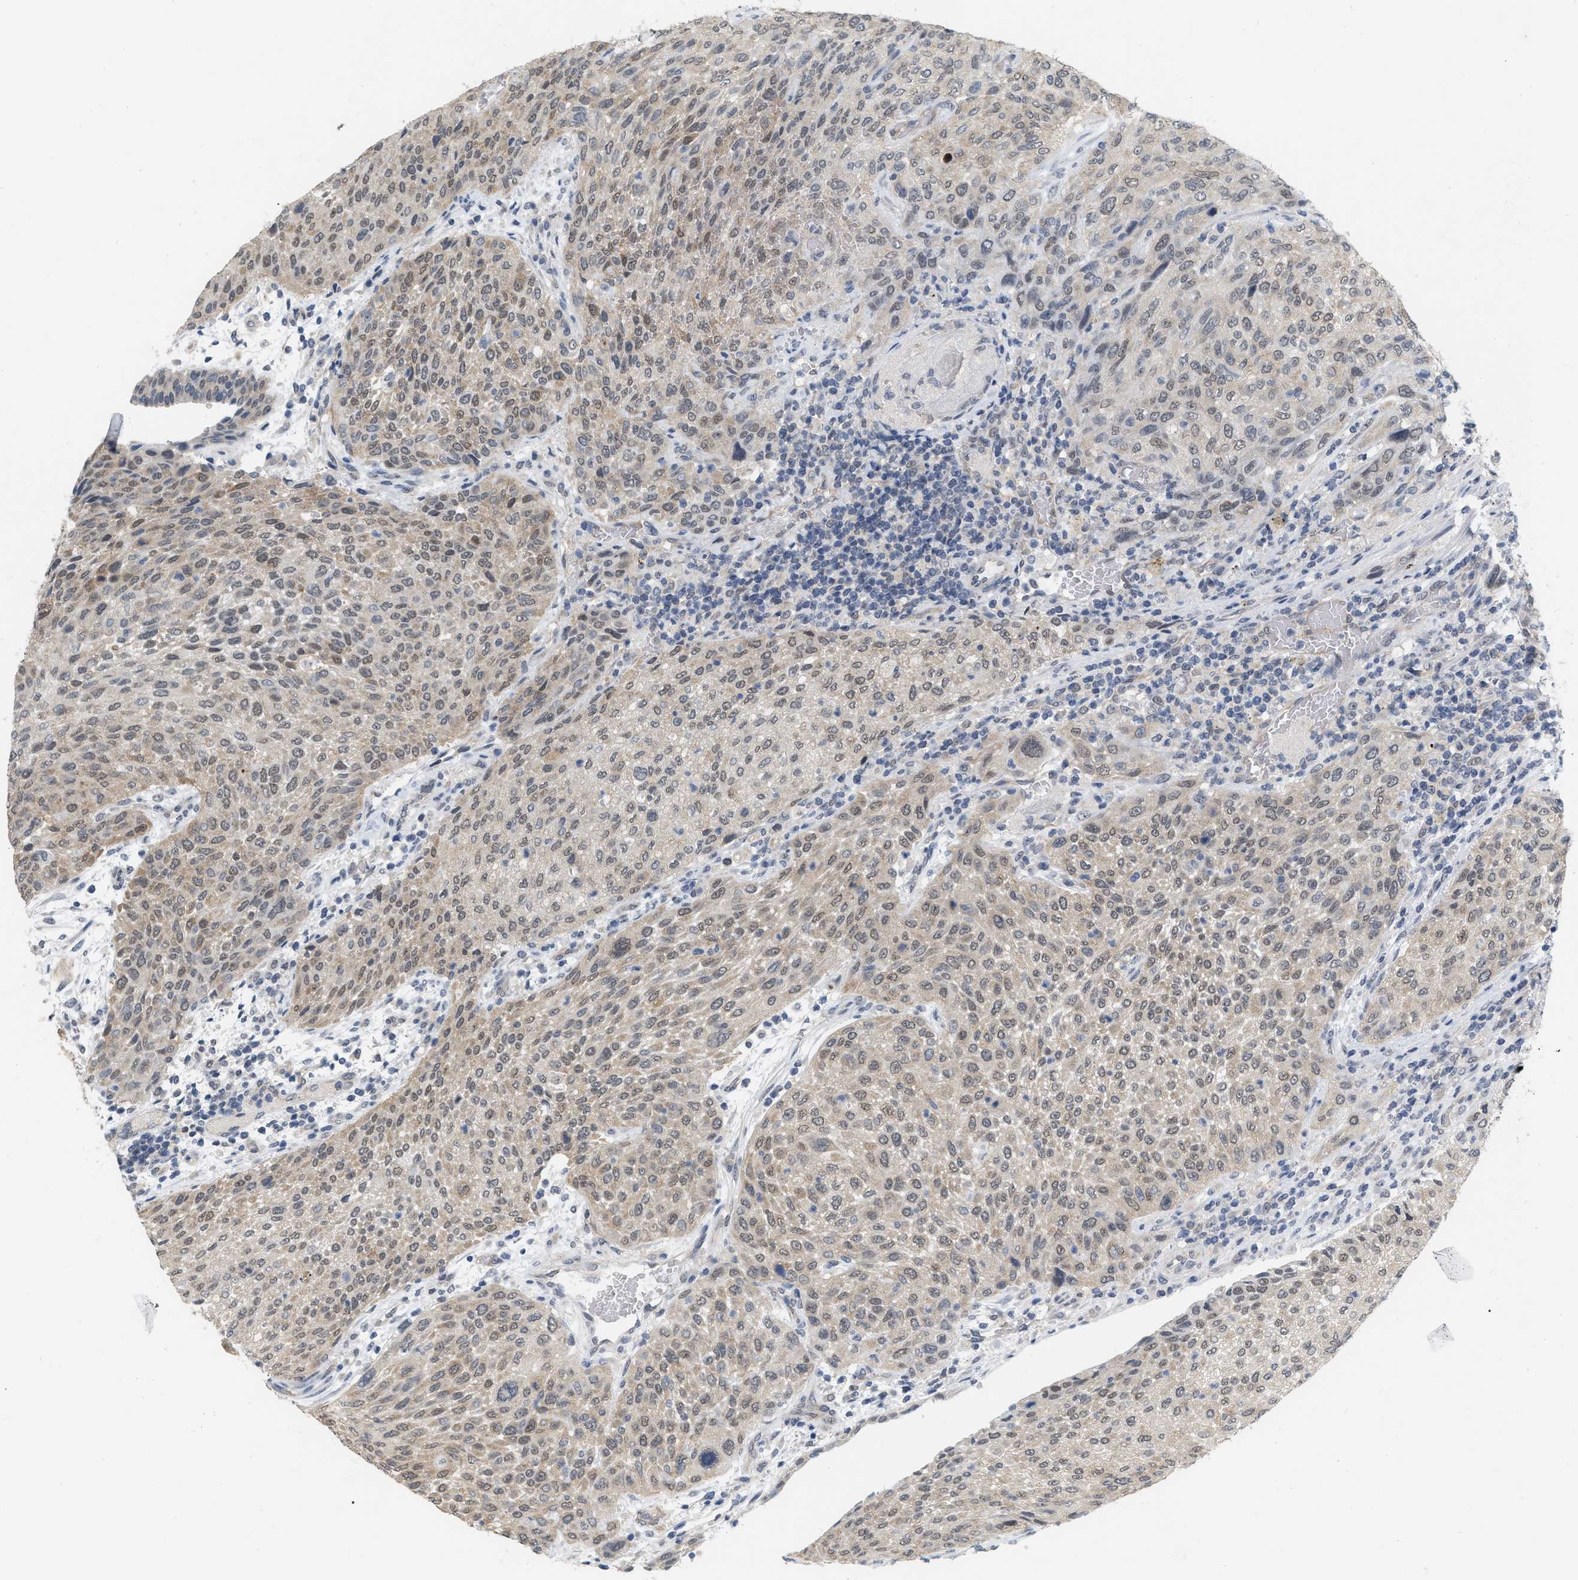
{"staining": {"intensity": "weak", "quantity": ">75%", "location": "cytoplasmic/membranous,nuclear"}, "tissue": "urothelial cancer", "cell_type": "Tumor cells", "image_type": "cancer", "snomed": [{"axis": "morphology", "description": "Urothelial carcinoma, Low grade"}, {"axis": "morphology", "description": "Urothelial carcinoma, High grade"}, {"axis": "topography", "description": "Urinary bladder"}], "caption": "Urothelial carcinoma (low-grade) tissue demonstrates weak cytoplasmic/membranous and nuclear expression in about >75% of tumor cells, visualized by immunohistochemistry.", "gene": "RUVBL1", "patient": {"sex": "male", "age": 35}}